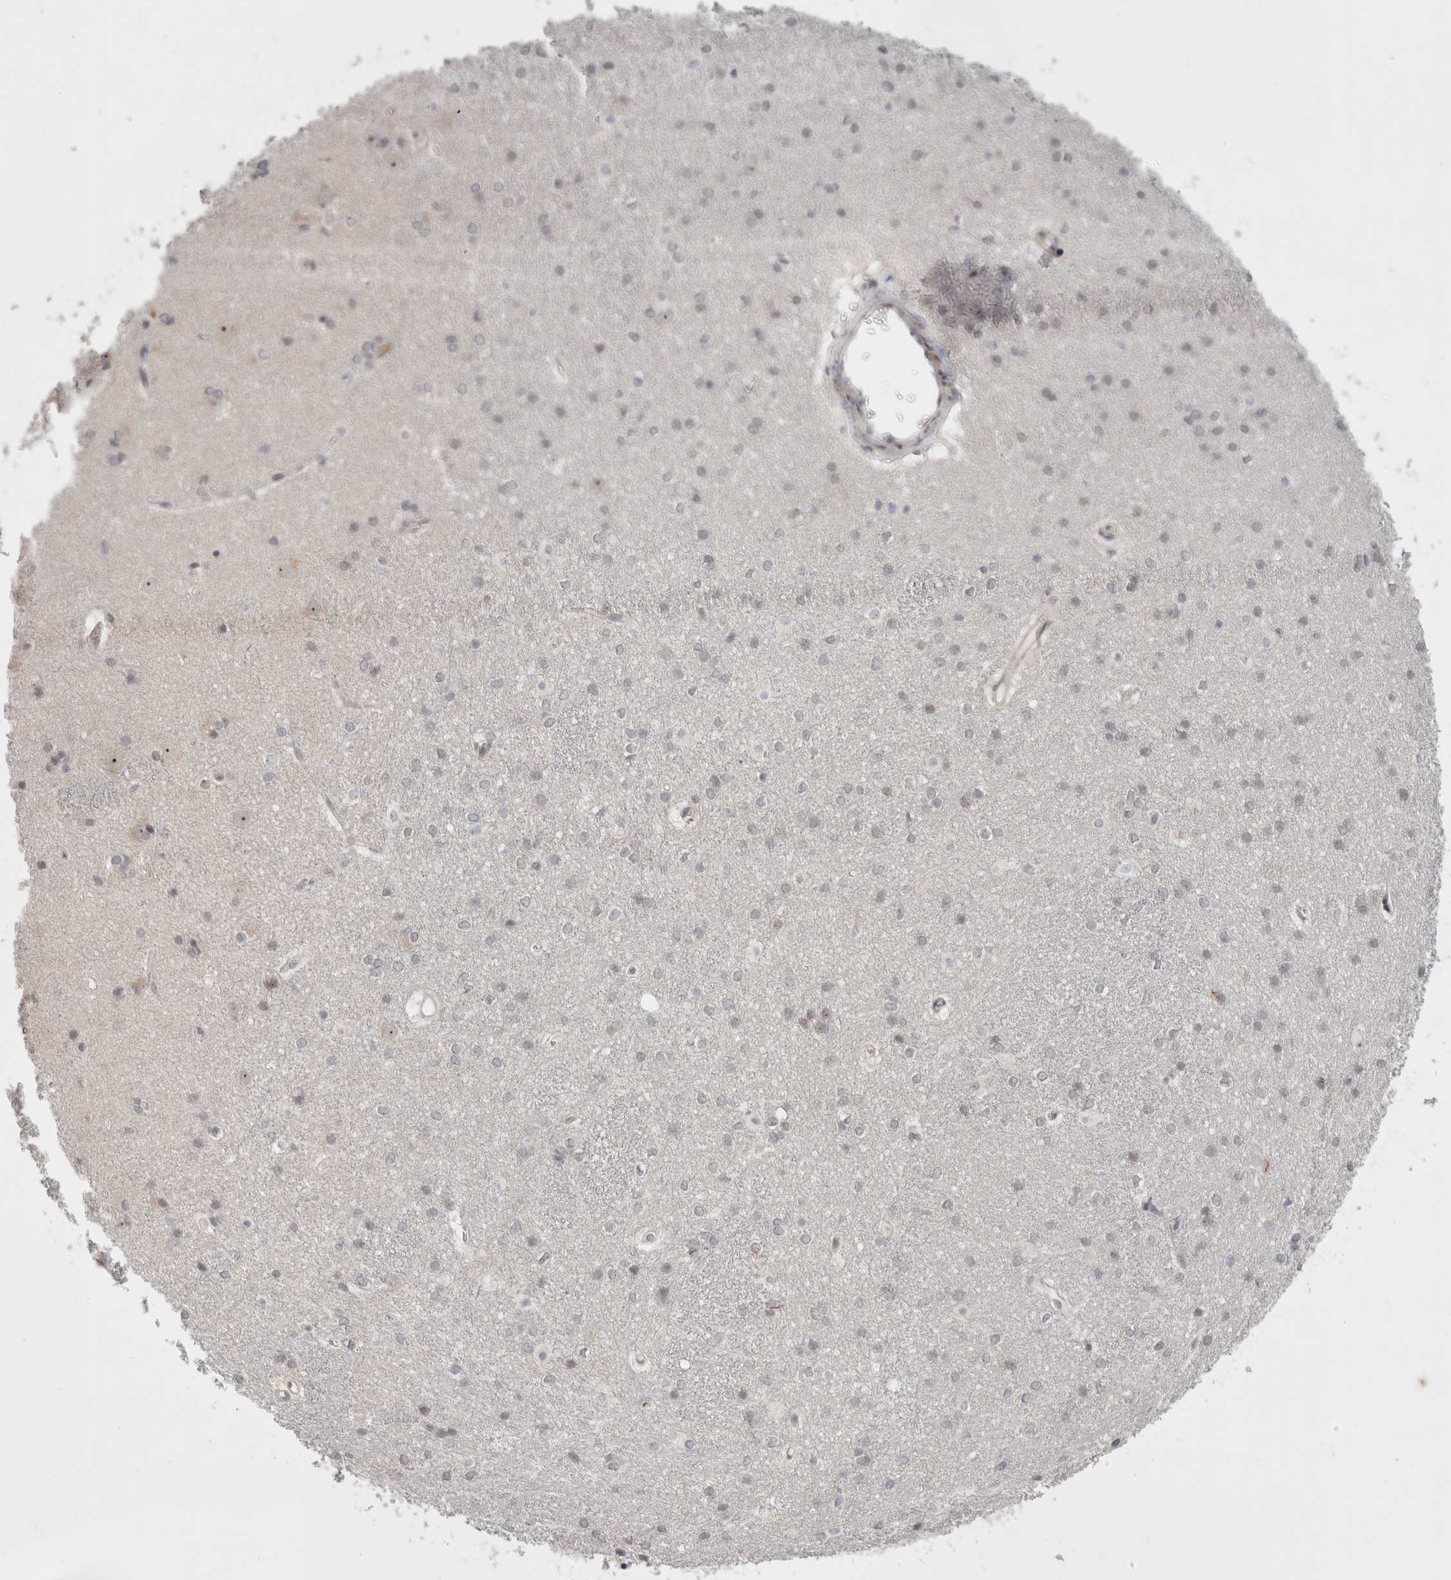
{"staining": {"intensity": "moderate", "quantity": "<25%", "location": "nuclear"}, "tissue": "caudate", "cell_type": "Glial cells", "image_type": "normal", "snomed": [{"axis": "morphology", "description": "Normal tissue, NOS"}, {"axis": "topography", "description": "Lateral ventricle wall"}], "caption": "High-power microscopy captured an immunohistochemistry photomicrograph of unremarkable caudate, revealing moderate nuclear expression in approximately <25% of glial cells. Ihc stains the protein of interest in brown and the nuclei are stained blue.", "gene": "SENP6", "patient": {"sex": "female", "age": 19}}